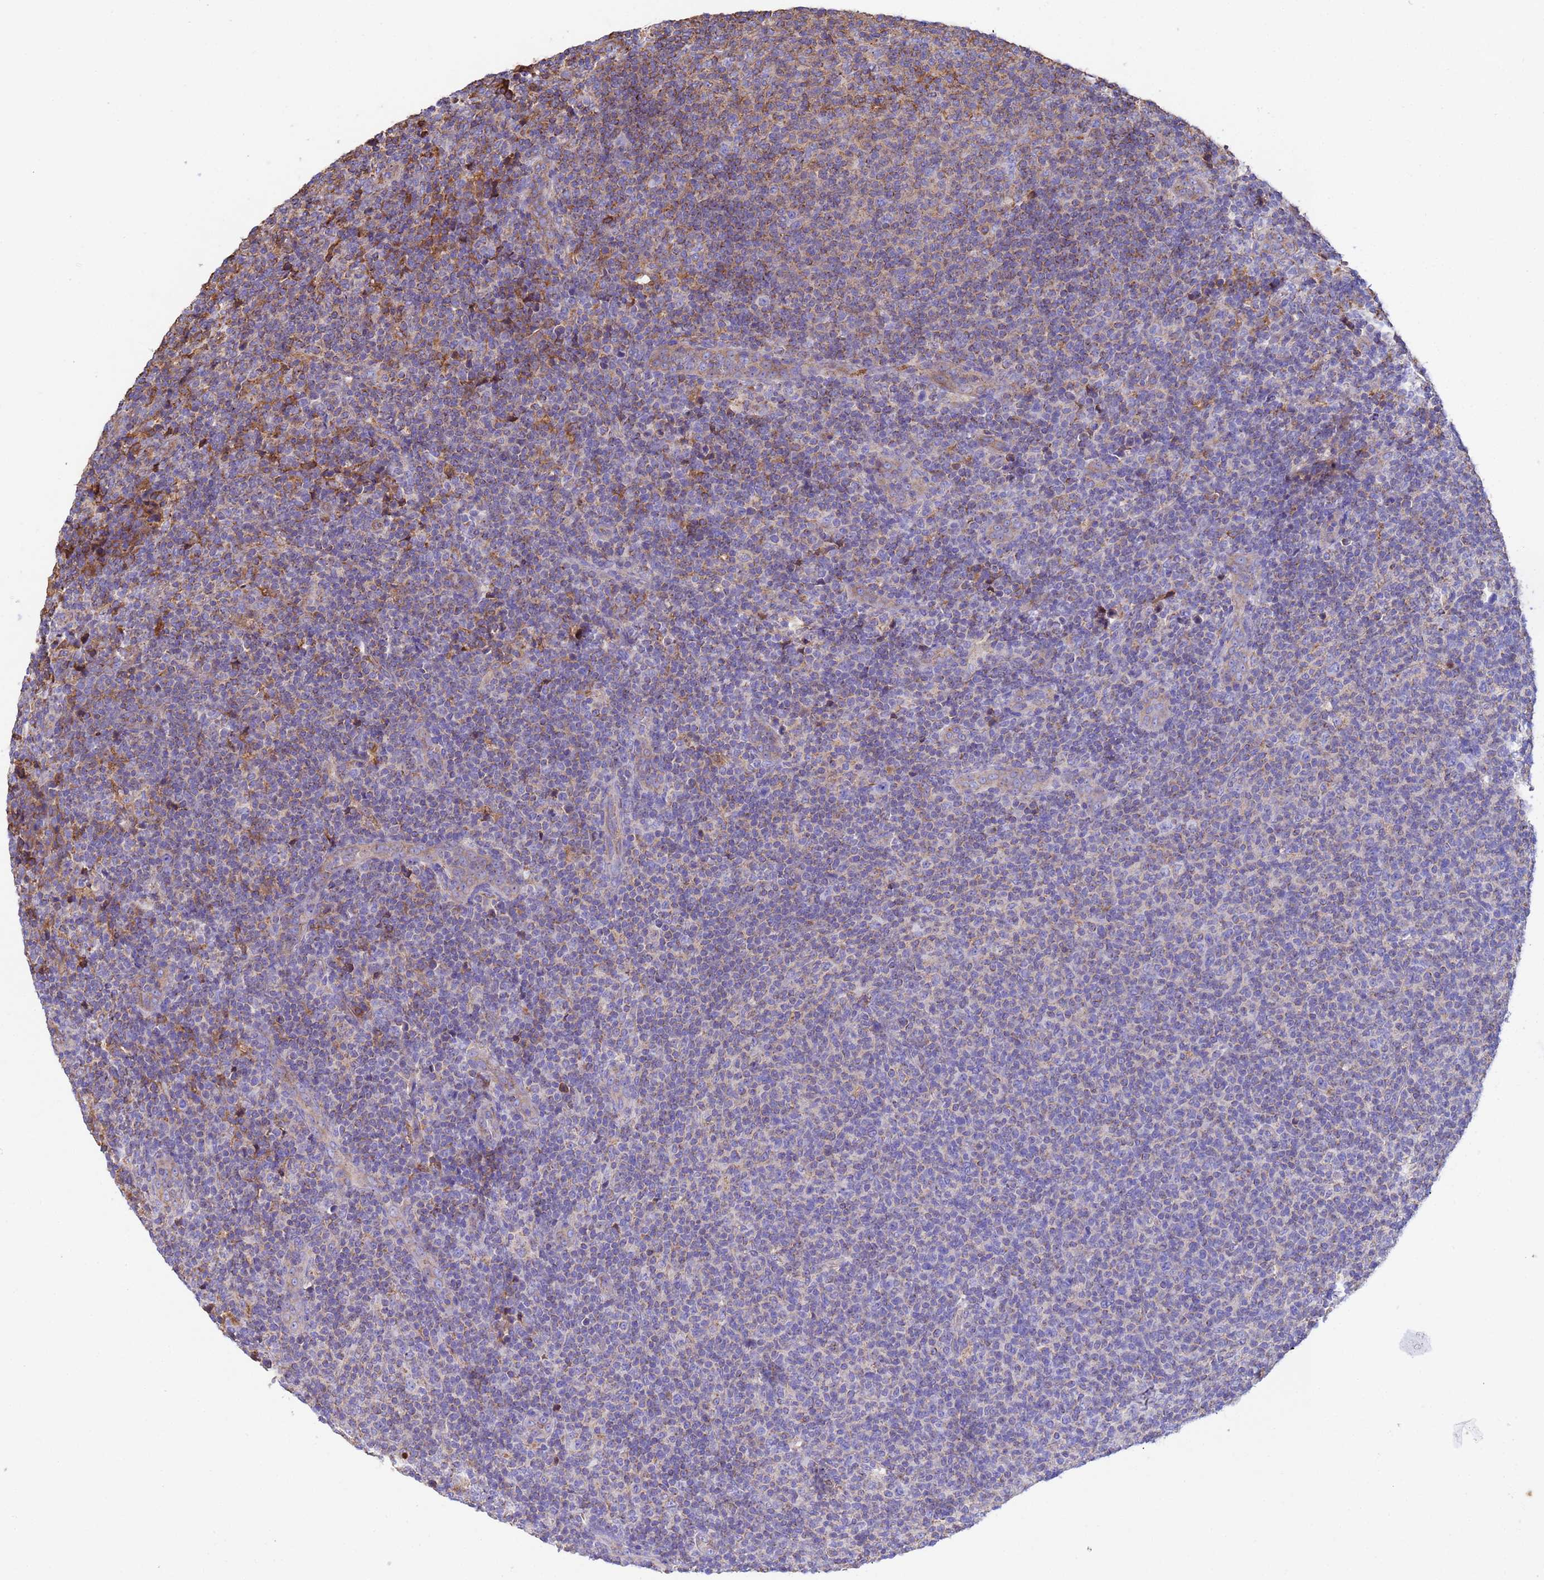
{"staining": {"intensity": "weak", "quantity": "<25%", "location": "cytoplasmic/membranous"}, "tissue": "lymphoma", "cell_type": "Tumor cells", "image_type": "cancer", "snomed": [{"axis": "morphology", "description": "Malignant lymphoma, non-Hodgkin's type, Low grade"}, {"axis": "topography", "description": "Lymph node"}], "caption": "The micrograph reveals no significant staining in tumor cells of lymphoma.", "gene": "GLUD1", "patient": {"sex": "male", "age": 66}}